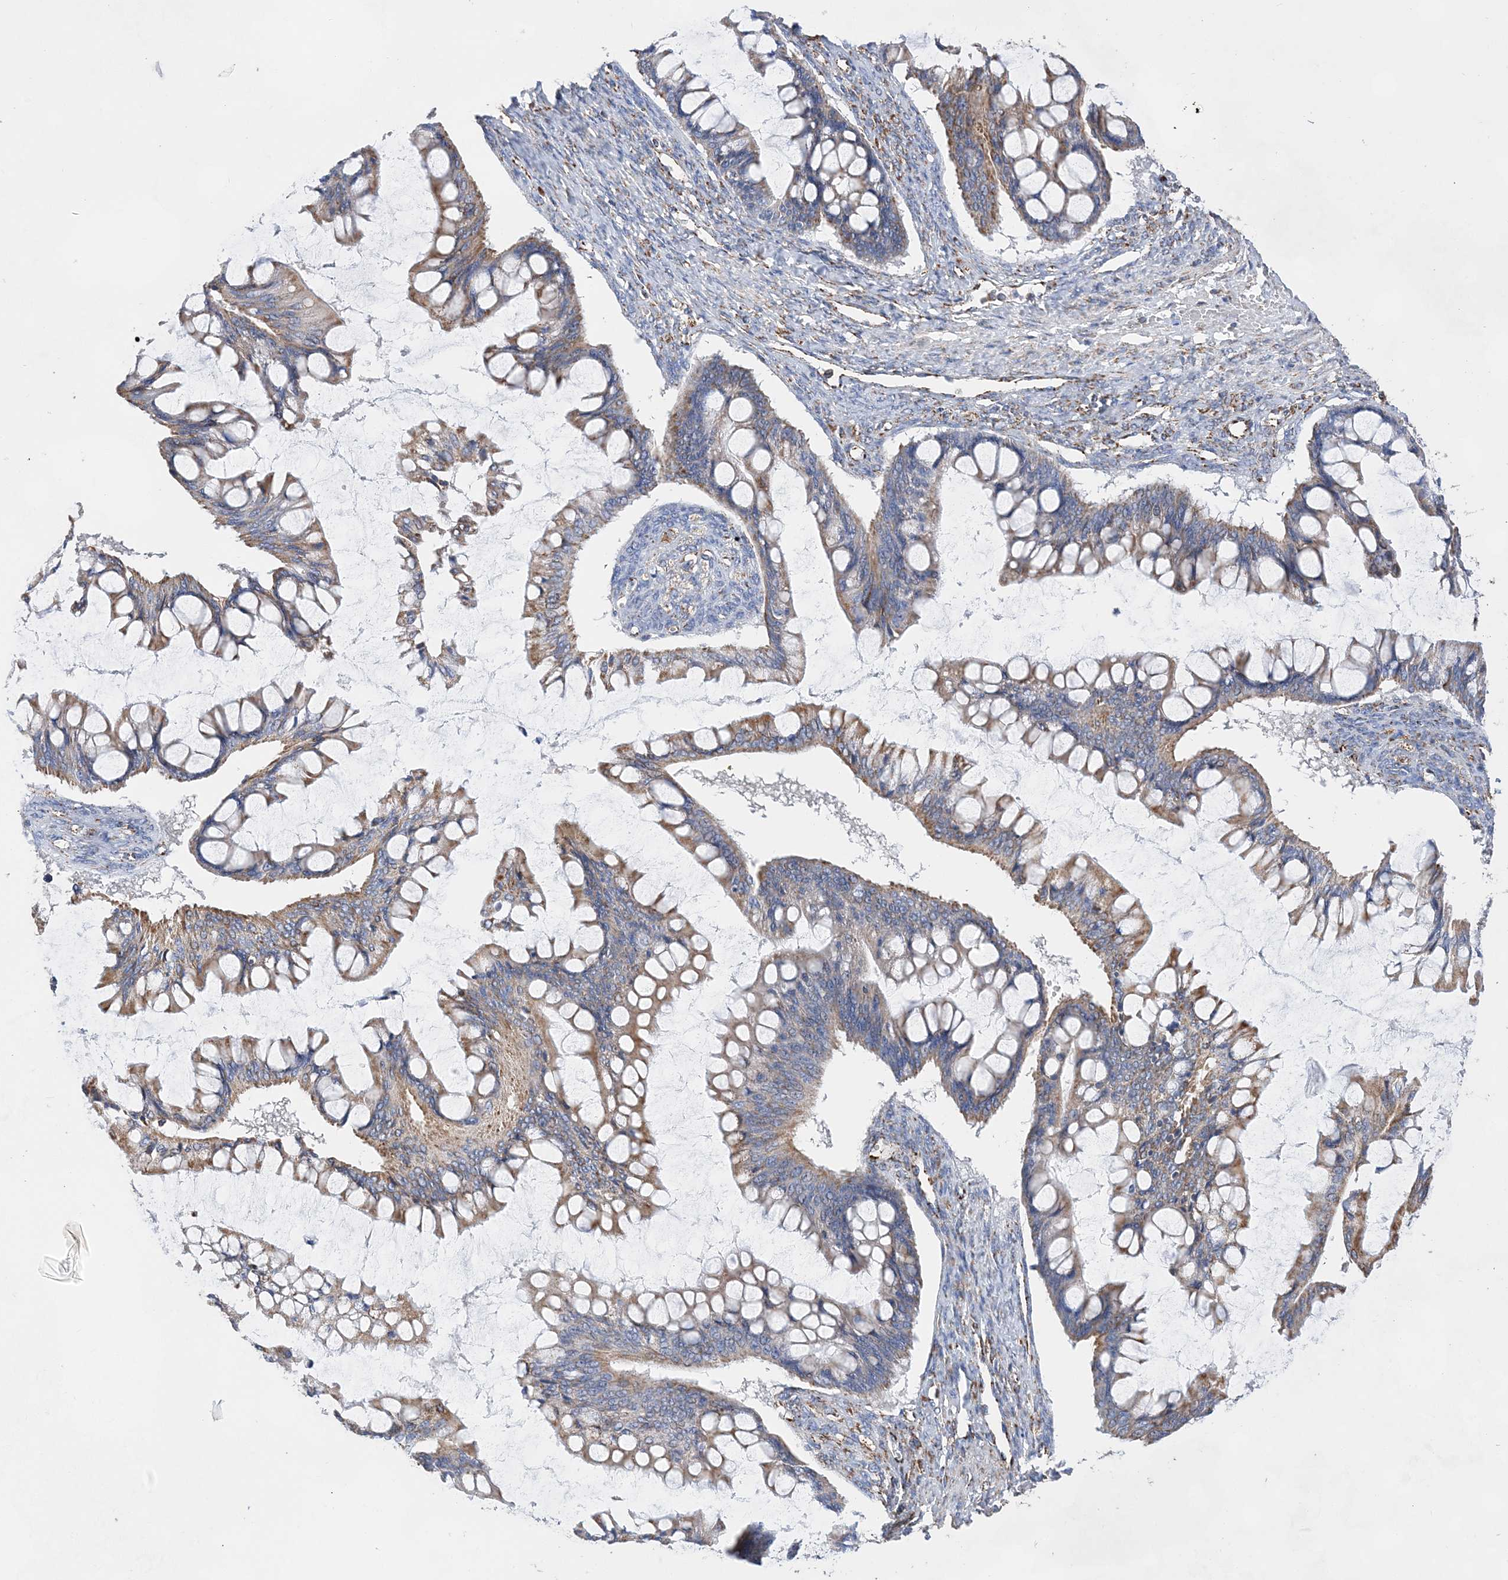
{"staining": {"intensity": "moderate", "quantity": ">75%", "location": "cytoplasmic/membranous"}, "tissue": "ovarian cancer", "cell_type": "Tumor cells", "image_type": "cancer", "snomed": [{"axis": "morphology", "description": "Cystadenocarcinoma, mucinous, NOS"}, {"axis": "topography", "description": "Ovary"}], "caption": "Ovarian cancer (mucinous cystadenocarcinoma) tissue displays moderate cytoplasmic/membranous staining in approximately >75% of tumor cells, visualized by immunohistochemistry.", "gene": "ACOT9", "patient": {"sex": "female", "age": 73}}